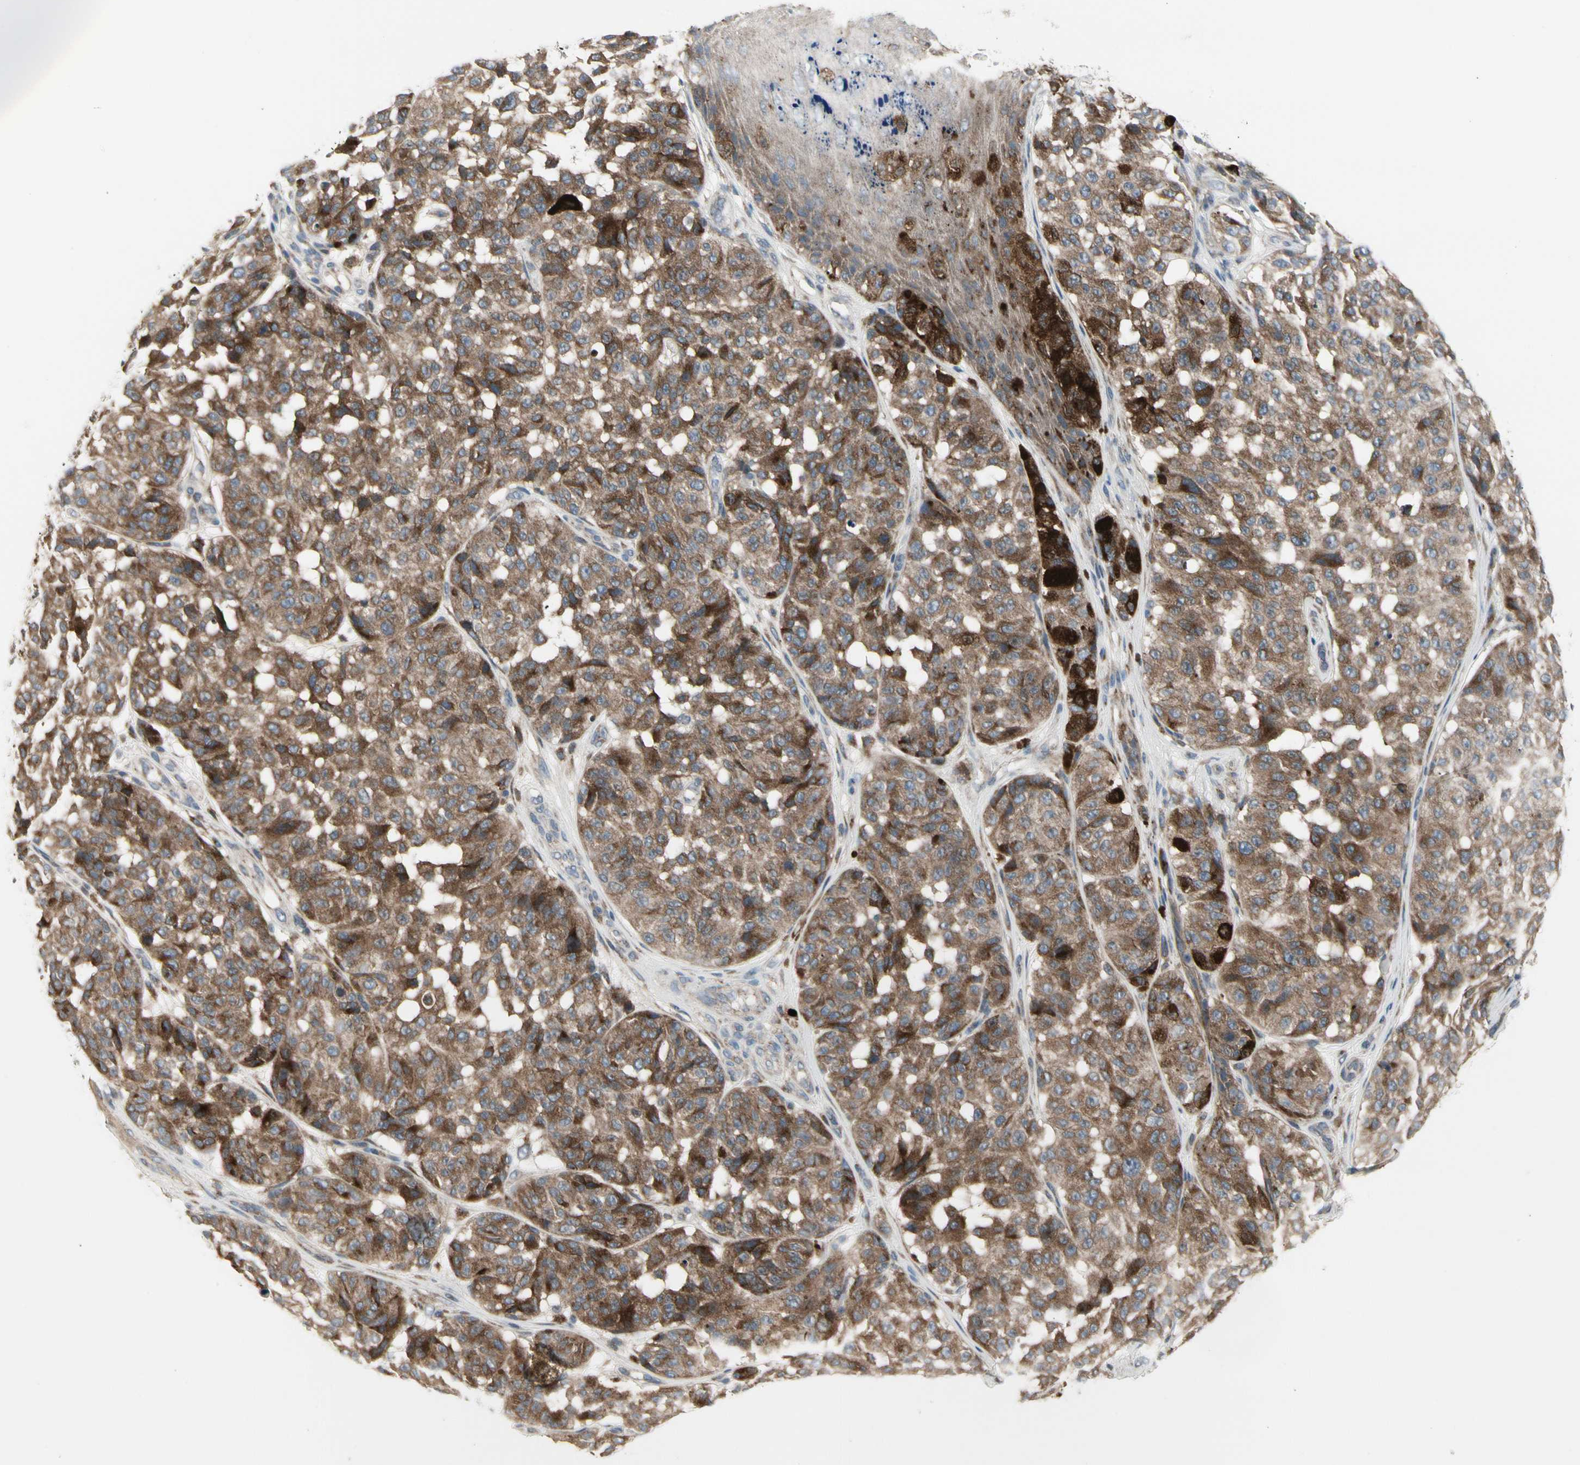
{"staining": {"intensity": "moderate", "quantity": ">75%", "location": "cytoplasmic/membranous"}, "tissue": "melanoma", "cell_type": "Tumor cells", "image_type": "cancer", "snomed": [{"axis": "morphology", "description": "Malignant melanoma, NOS"}, {"axis": "topography", "description": "Skin"}], "caption": "This is a photomicrograph of immunohistochemistry (IHC) staining of malignant melanoma, which shows moderate expression in the cytoplasmic/membranous of tumor cells.", "gene": "GRN", "patient": {"sex": "female", "age": 46}}